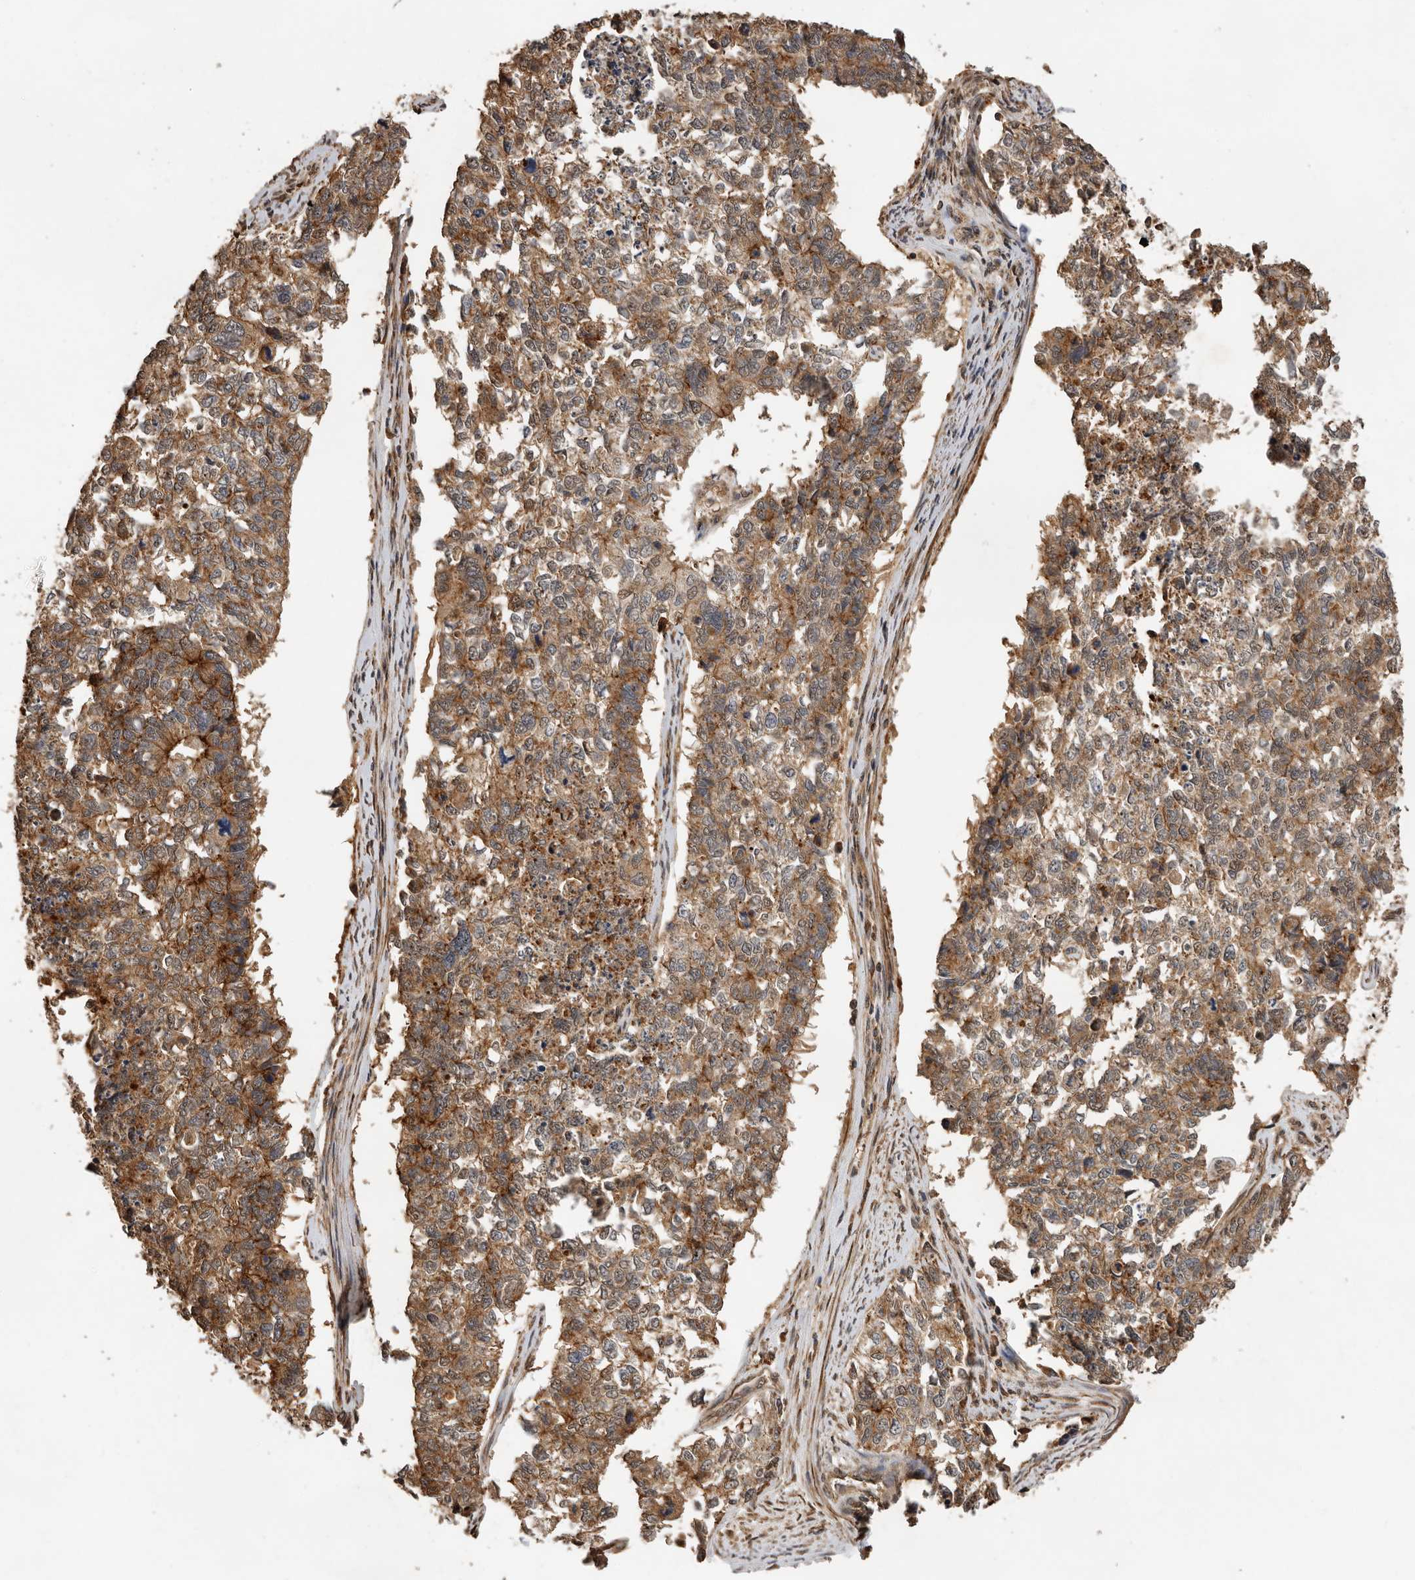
{"staining": {"intensity": "moderate", "quantity": ">75%", "location": "cytoplasmic/membranous"}, "tissue": "cervical cancer", "cell_type": "Tumor cells", "image_type": "cancer", "snomed": [{"axis": "morphology", "description": "Squamous cell carcinoma, NOS"}, {"axis": "topography", "description": "Cervix"}], "caption": "Human cervical cancer stained with a brown dye displays moderate cytoplasmic/membranous positive staining in approximately >75% of tumor cells.", "gene": "RNF157", "patient": {"sex": "female", "age": 63}}